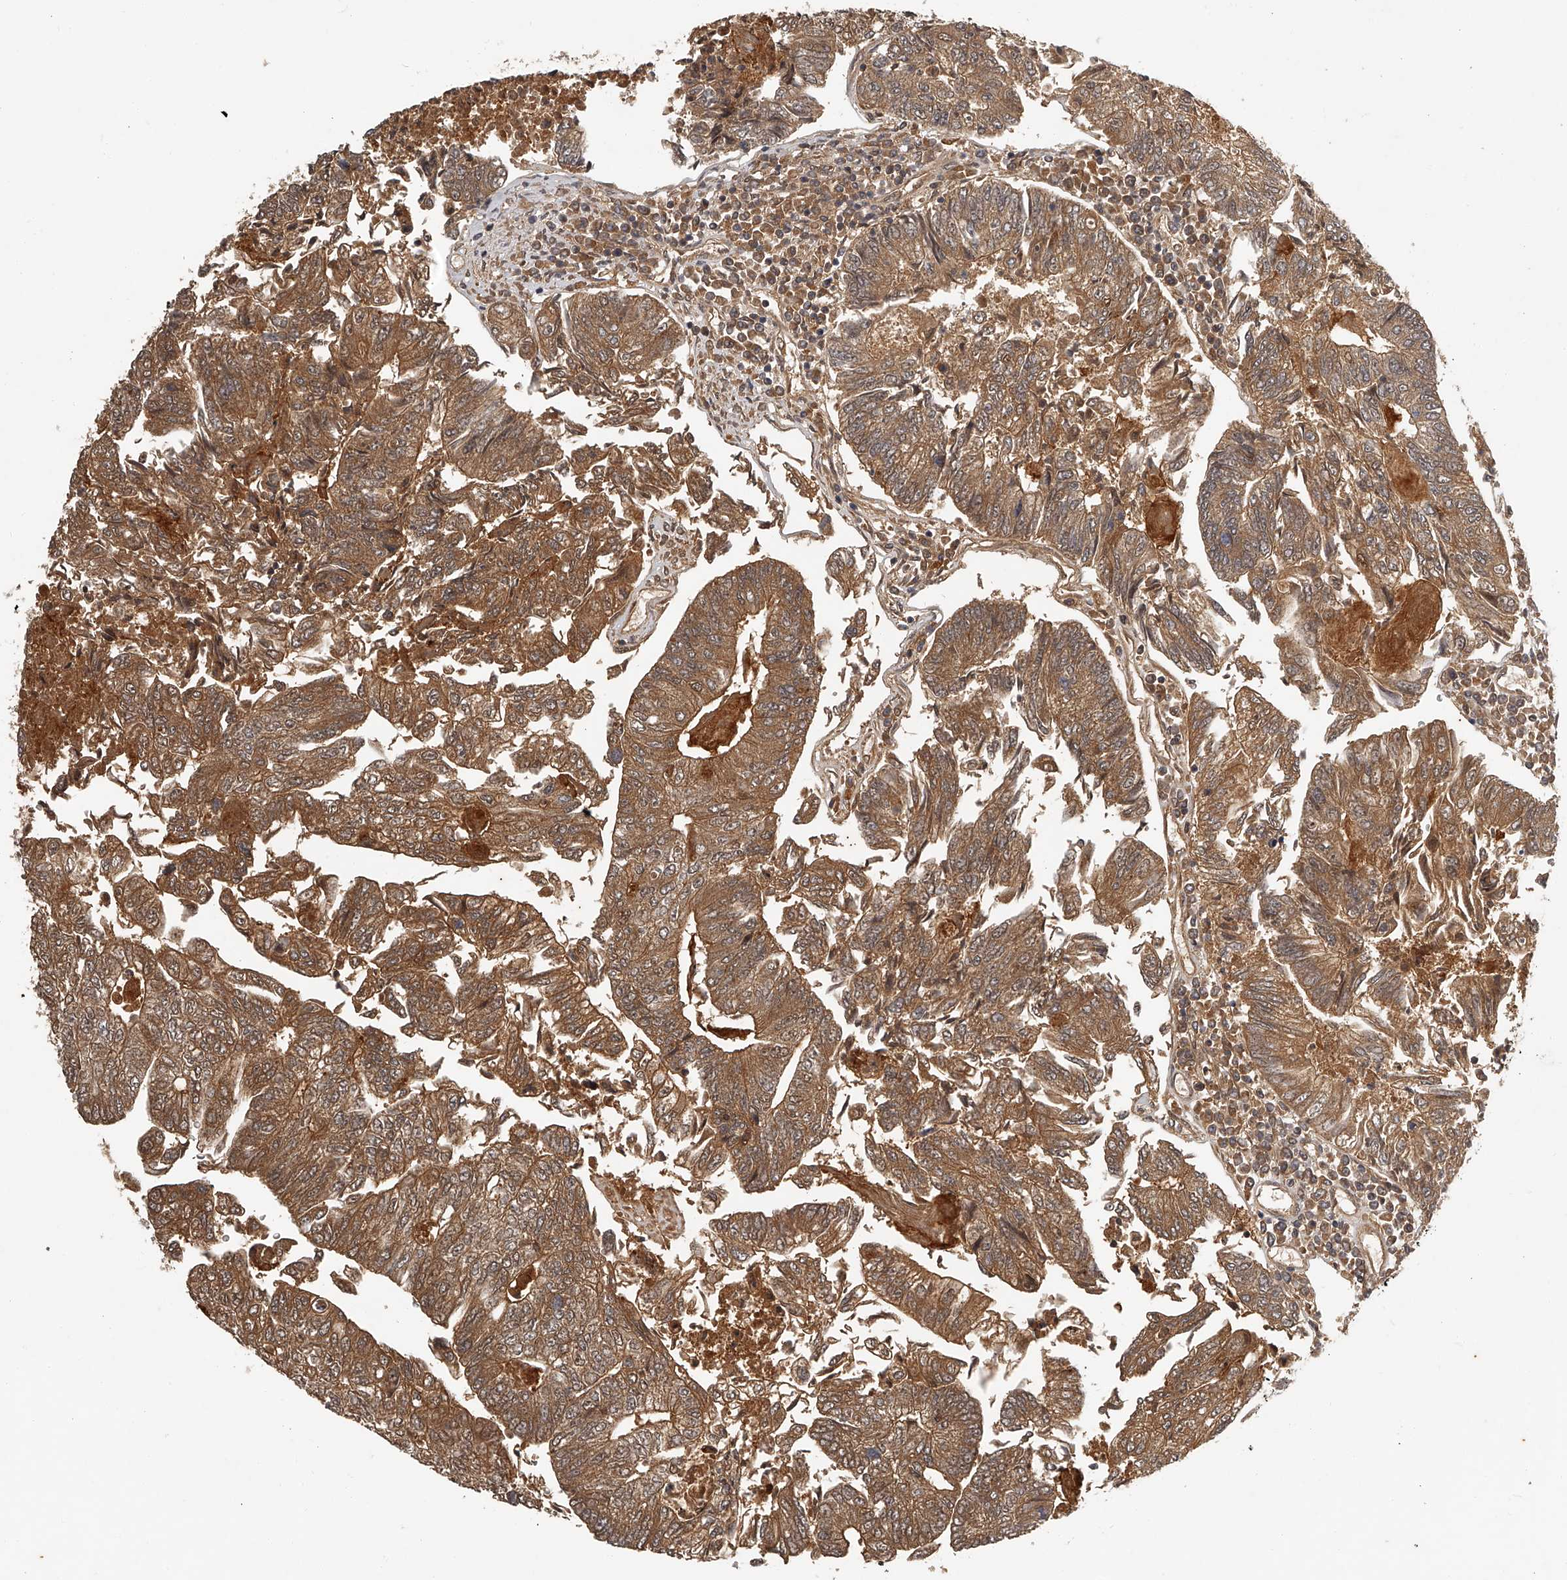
{"staining": {"intensity": "moderate", "quantity": ">75%", "location": "cytoplasmic/membranous"}, "tissue": "colorectal cancer", "cell_type": "Tumor cells", "image_type": "cancer", "snomed": [{"axis": "morphology", "description": "Adenocarcinoma, NOS"}, {"axis": "topography", "description": "Colon"}], "caption": "Tumor cells demonstrate moderate cytoplasmic/membranous staining in approximately >75% of cells in colorectal cancer. Immunohistochemistry (ihc) stains the protein of interest in brown and the nuclei are stained blue.", "gene": "GGCT", "patient": {"sex": "female", "age": 67}}